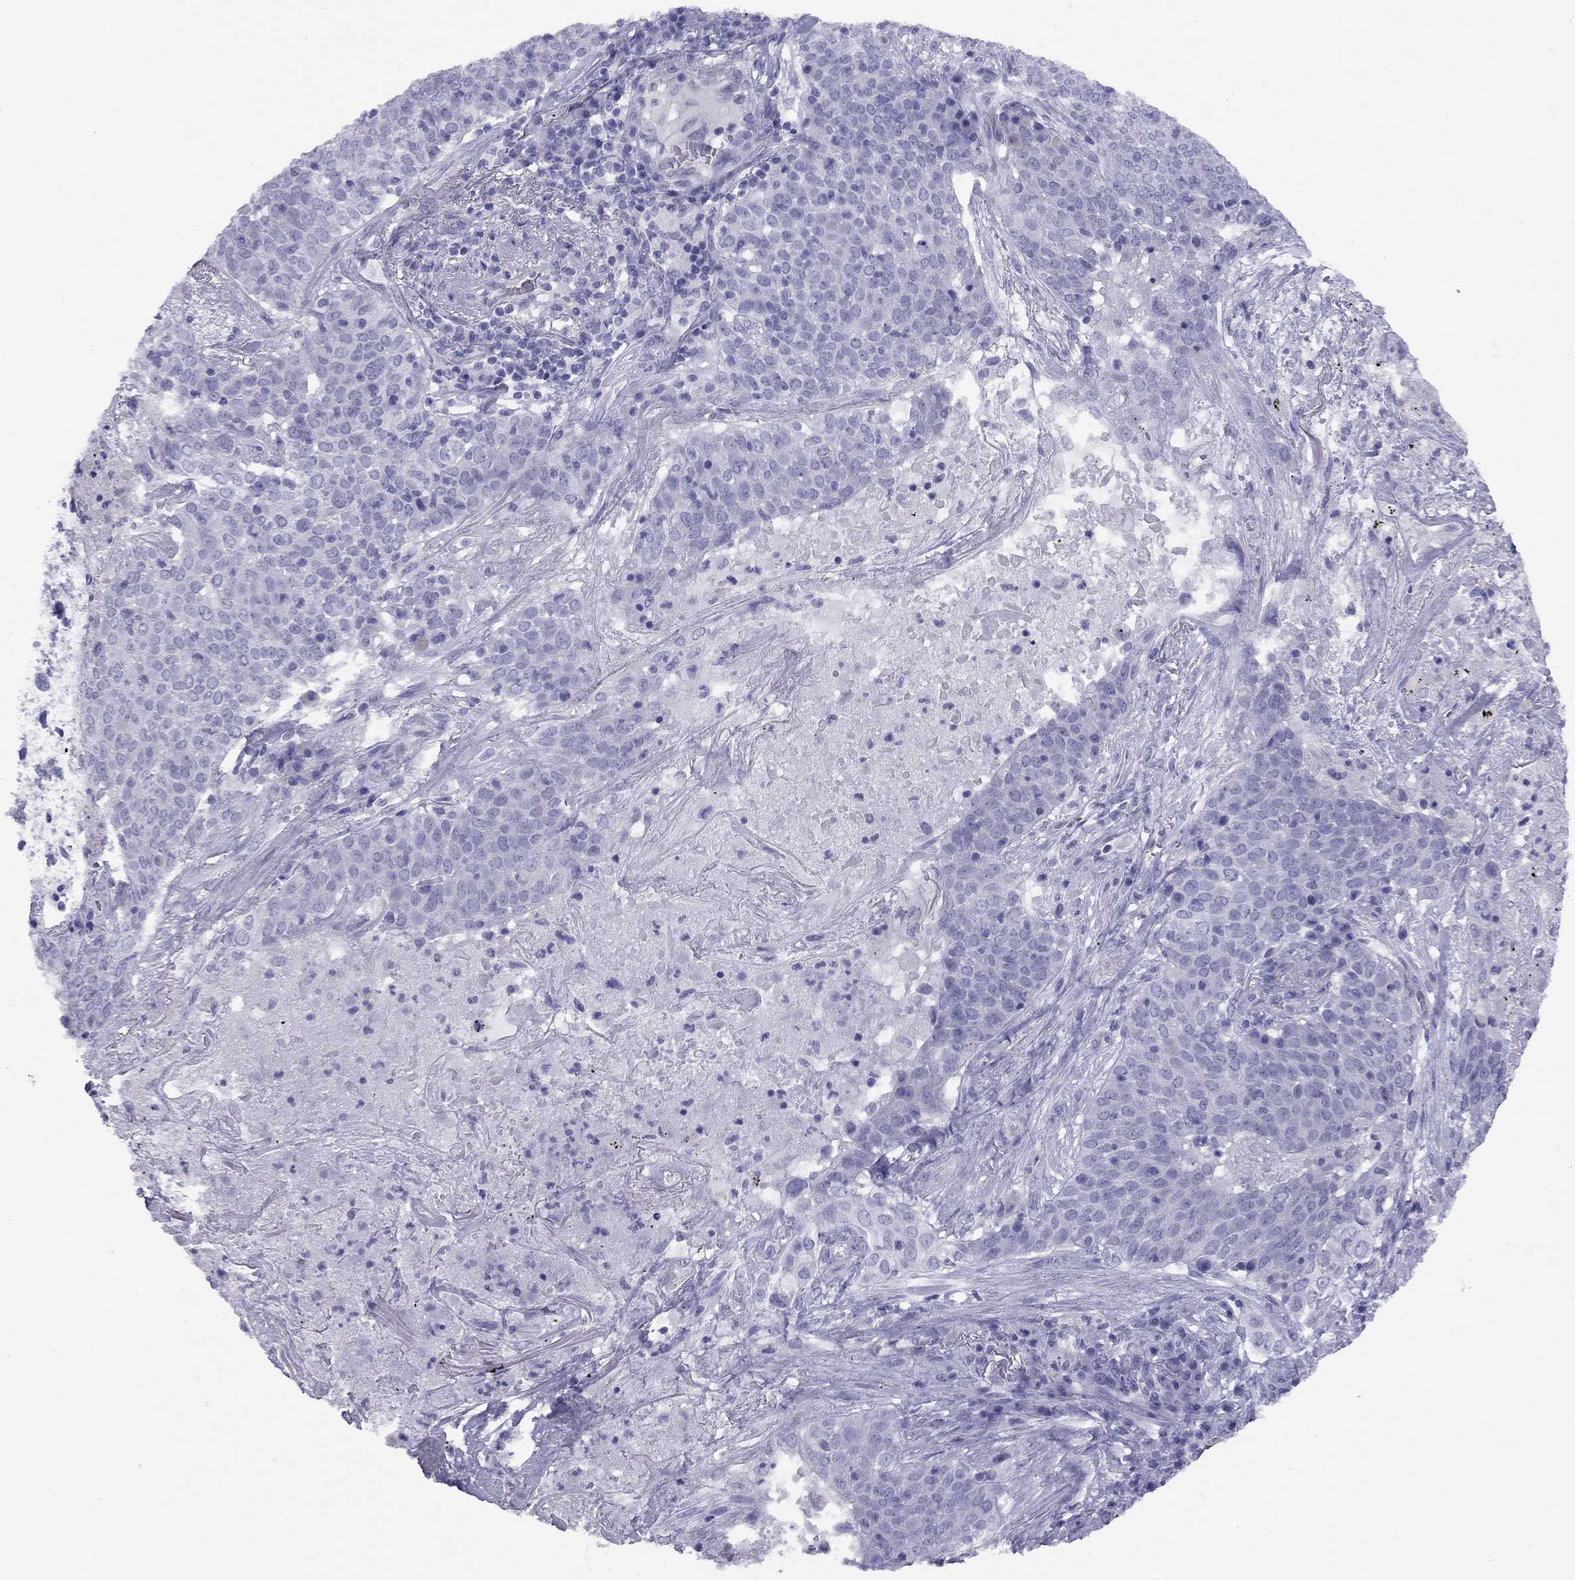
{"staining": {"intensity": "negative", "quantity": "none", "location": "none"}, "tissue": "lung cancer", "cell_type": "Tumor cells", "image_type": "cancer", "snomed": [{"axis": "morphology", "description": "Squamous cell carcinoma, NOS"}, {"axis": "topography", "description": "Lung"}], "caption": "This is an immunohistochemistry image of human squamous cell carcinoma (lung). There is no expression in tumor cells.", "gene": "FSCN3", "patient": {"sex": "male", "age": 82}}